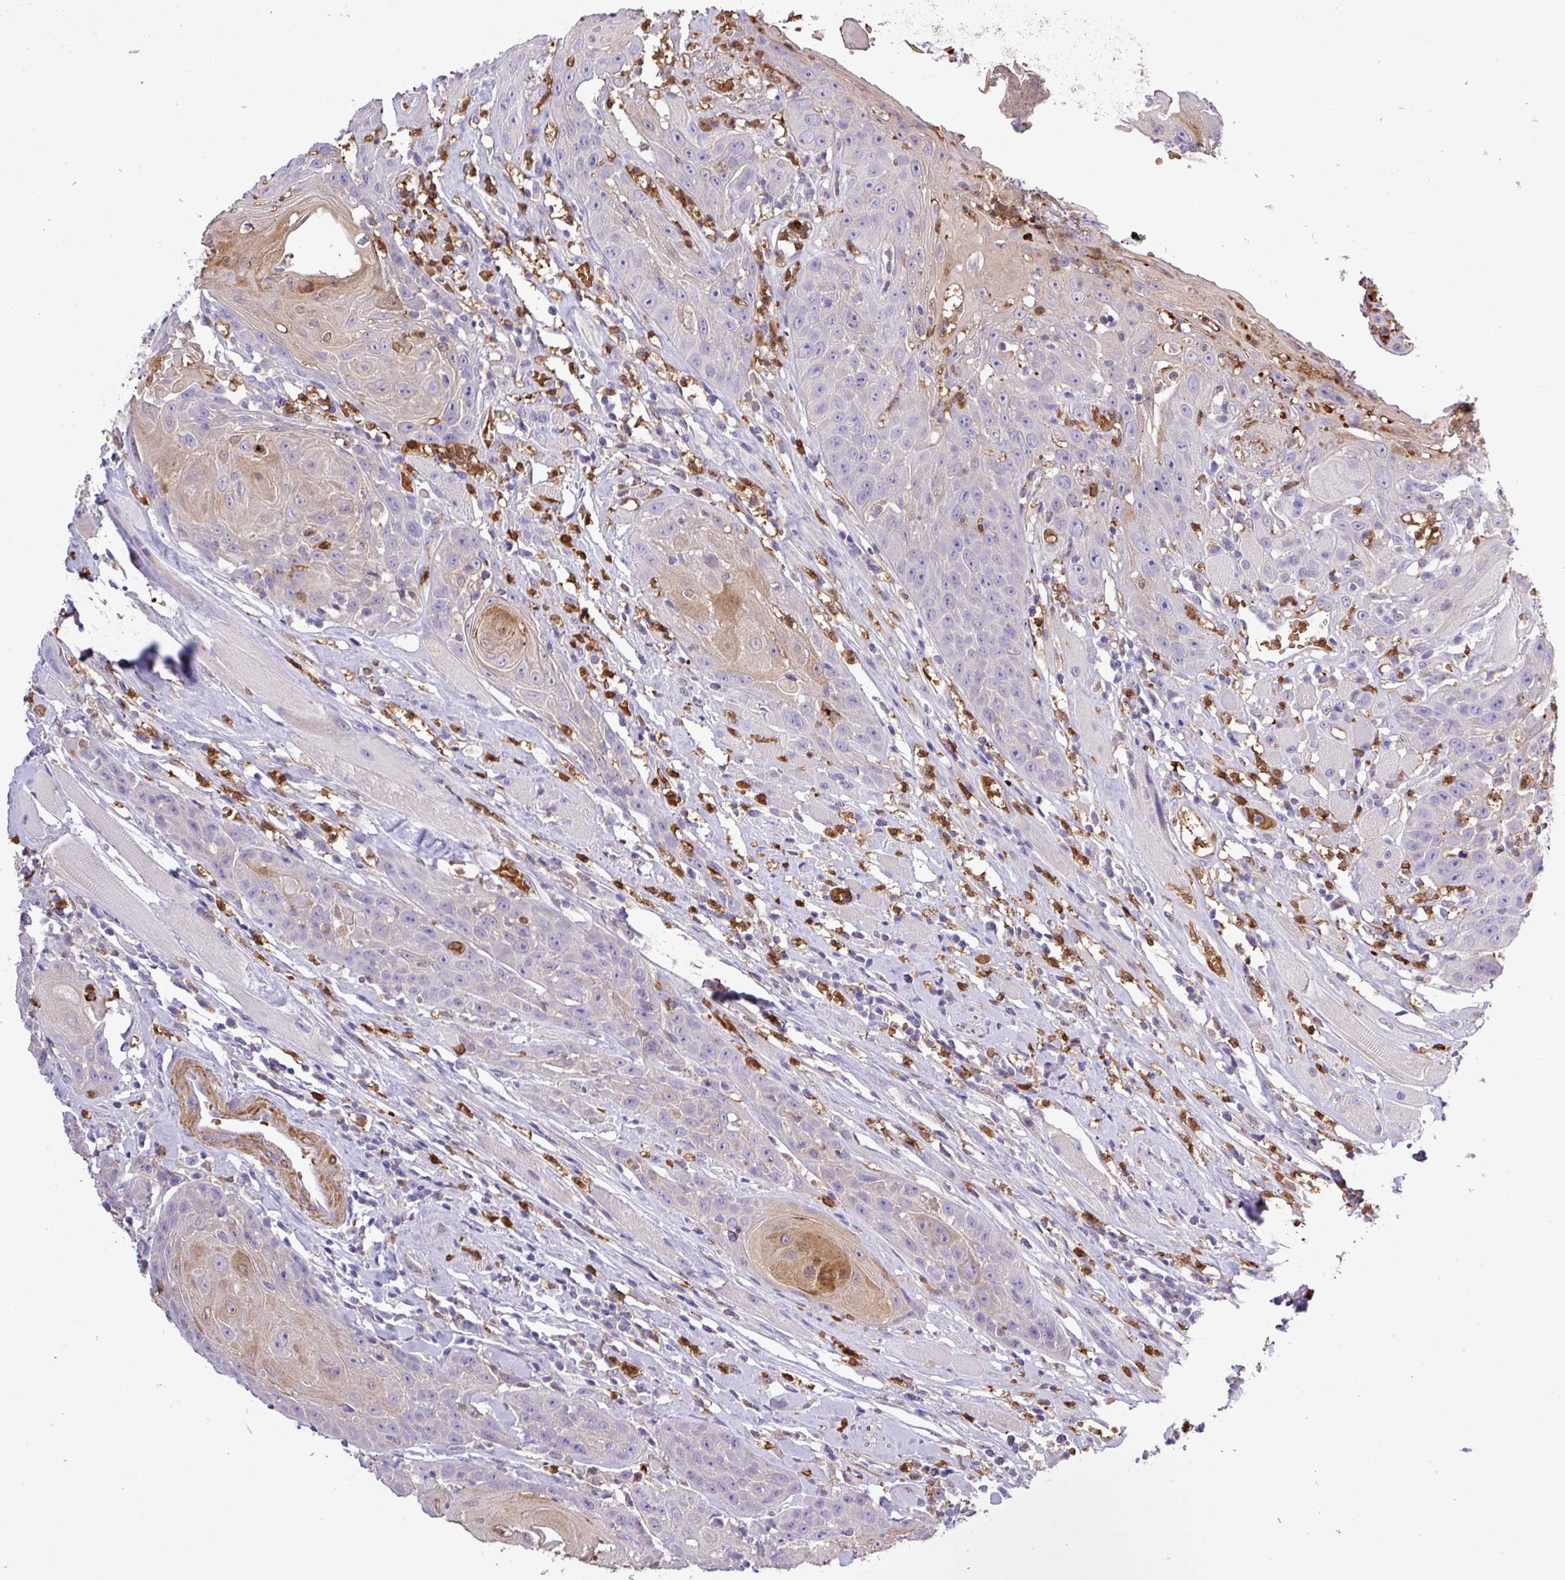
{"staining": {"intensity": "weak", "quantity": "25%-75%", "location": "cytoplasmic/membranous"}, "tissue": "head and neck cancer", "cell_type": "Tumor cells", "image_type": "cancer", "snomed": [{"axis": "morphology", "description": "Squamous cell carcinoma, NOS"}, {"axis": "topography", "description": "Head-Neck"}], "caption": "Immunohistochemistry (IHC) image of neoplastic tissue: human squamous cell carcinoma (head and neck) stained using IHC reveals low levels of weak protein expression localized specifically in the cytoplasmic/membranous of tumor cells, appearing as a cytoplasmic/membranous brown color.", "gene": "MGAT4B", "patient": {"sex": "female", "age": 59}}